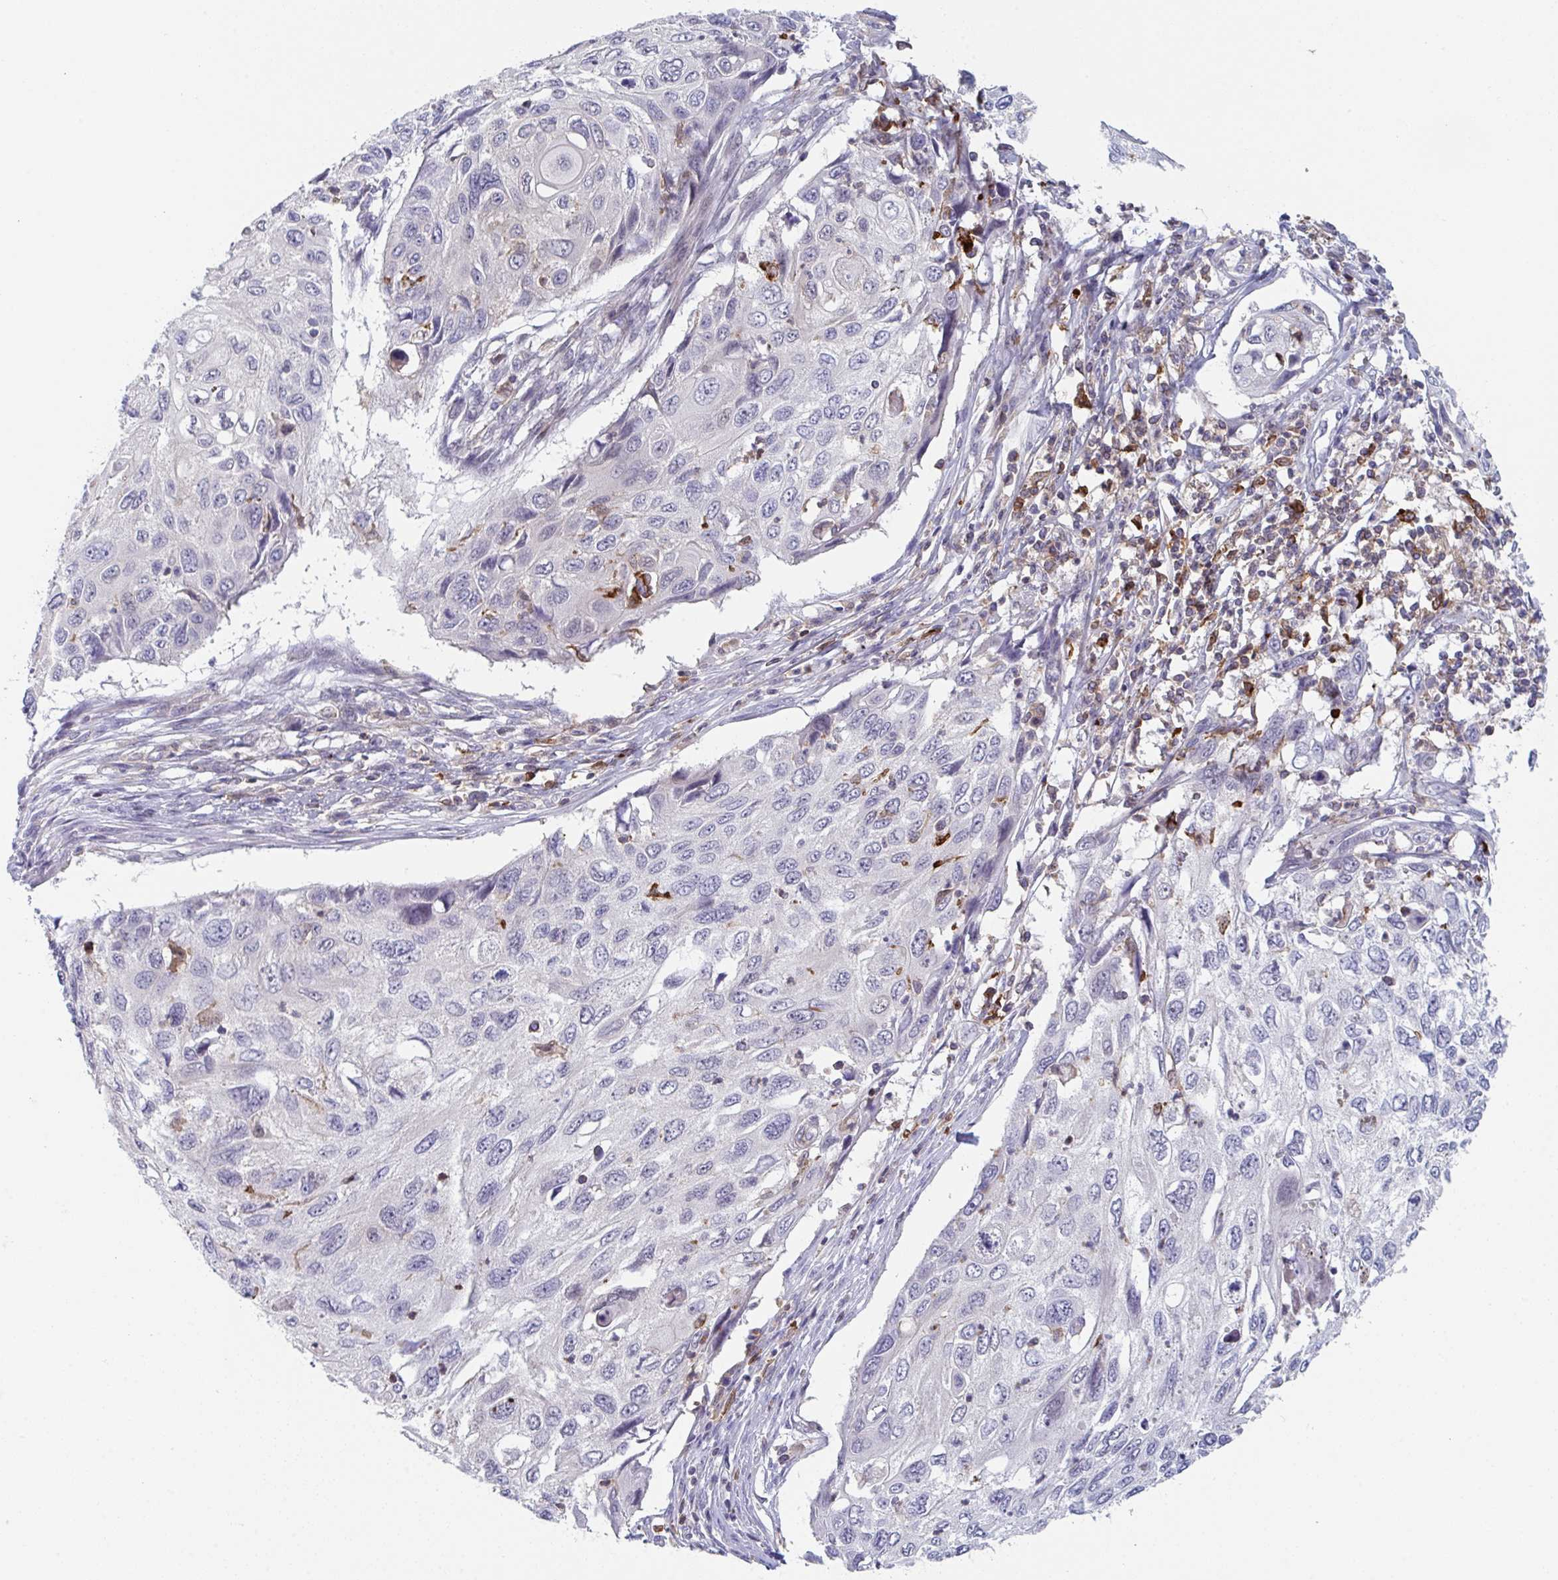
{"staining": {"intensity": "negative", "quantity": "none", "location": "none"}, "tissue": "cervical cancer", "cell_type": "Tumor cells", "image_type": "cancer", "snomed": [{"axis": "morphology", "description": "Squamous cell carcinoma, NOS"}, {"axis": "topography", "description": "Cervix"}], "caption": "Immunohistochemical staining of cervical cancer reveals no significant expression in tumor cells. Brightfield microscopy of IHC stained with DAB (3,3'-diaminobenzidine) (brown) and hematoxylin (blue), captured at high magnification.", "gene": "DISP2", "patient": {"sex": "female", "age": 70}}